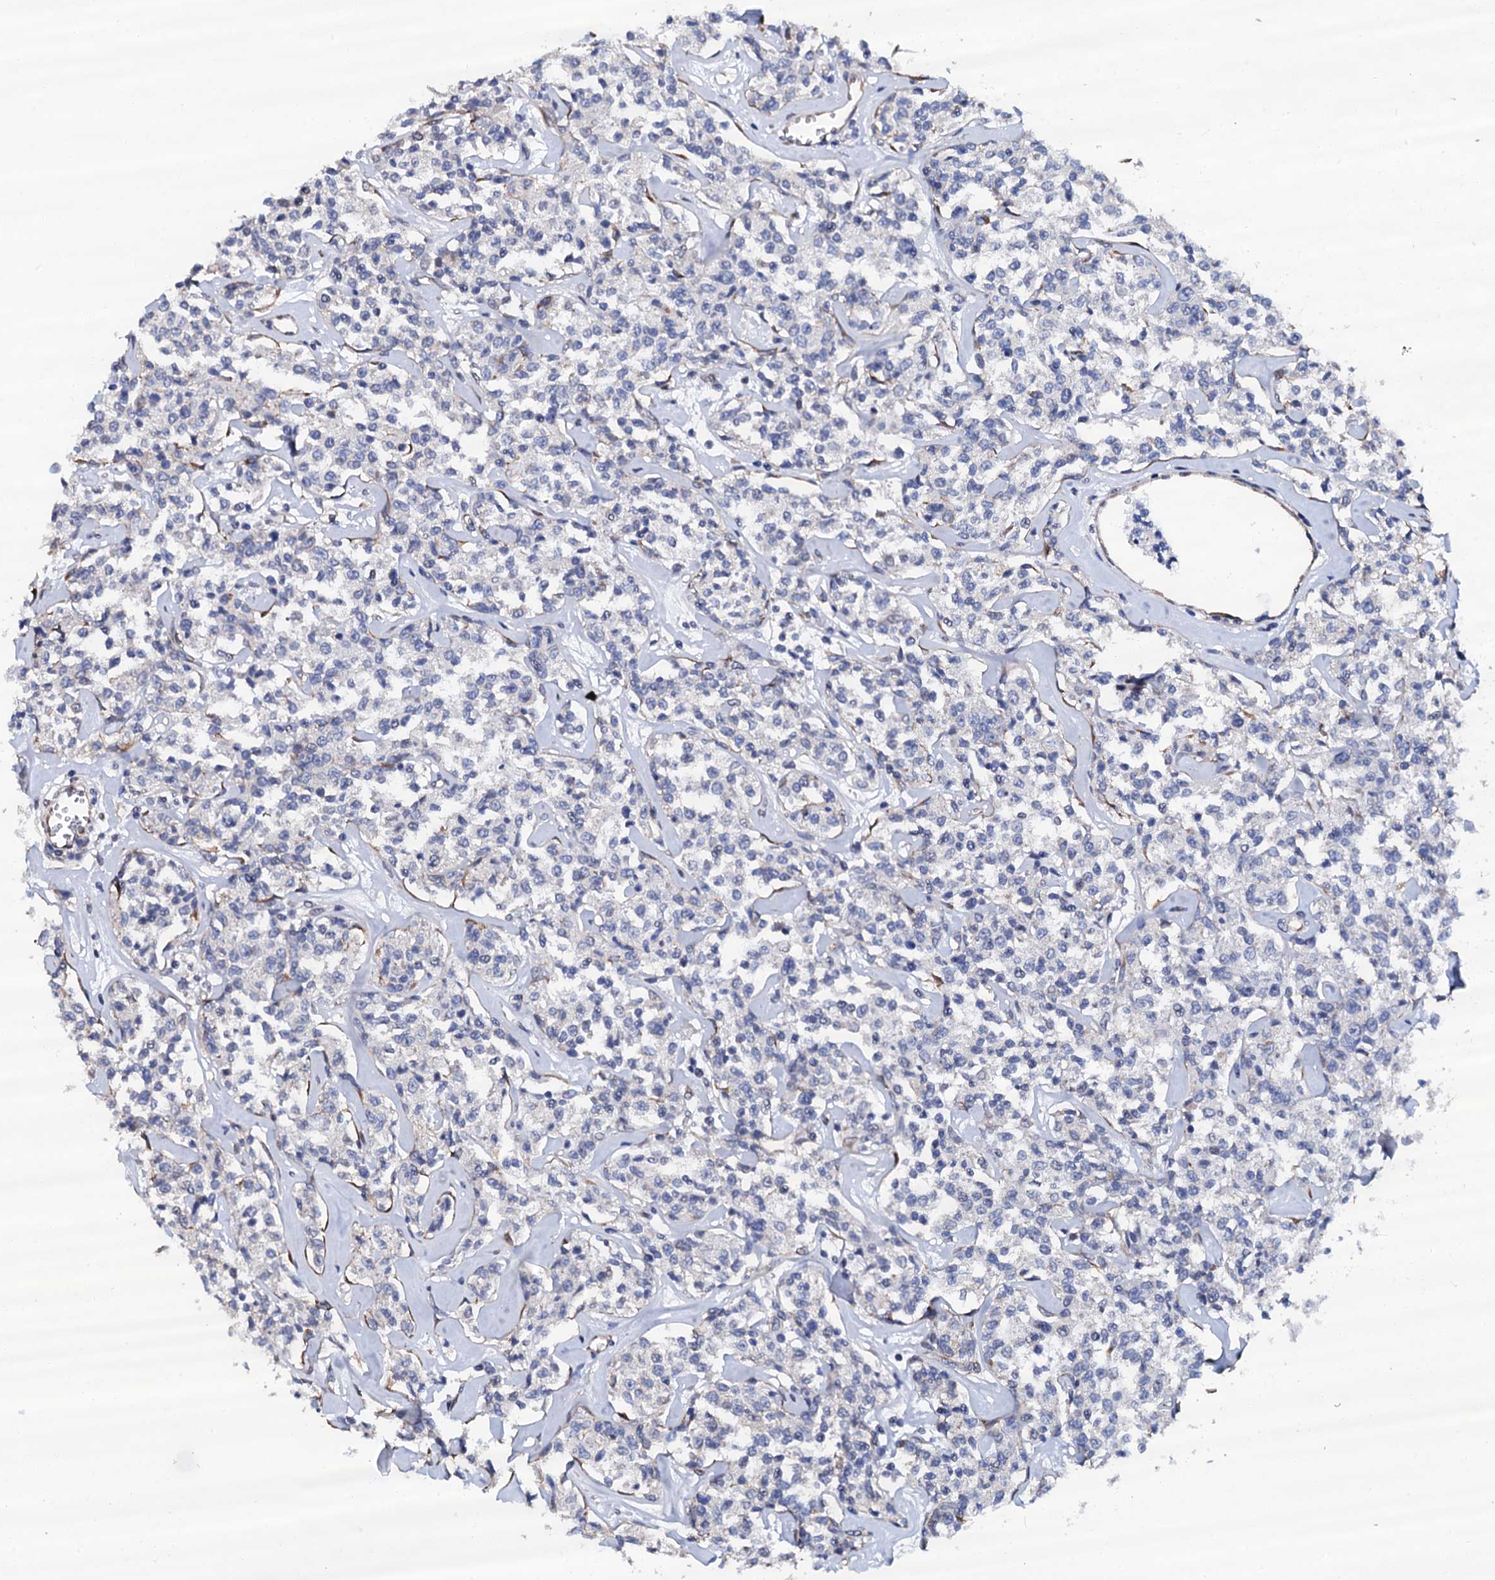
{"staining": {"intensity": "negative", "quantity": "none", "location": "none"}, "tissue": "lymphoma", "cell_type": "Tumor cells", "image_type": "cancer", "snomed": [{"axis": "morphology", "description": "Malignant lymphoma, non-Hodgkin's type, Low grade"}, {"axis": "topography", "description": "Small intestine"}], "caption": "The image displays no significant positivity in tumor cells of lymphoma.", "gene": "AKAP3", "patient": {"sex": "female", "age": 59}}